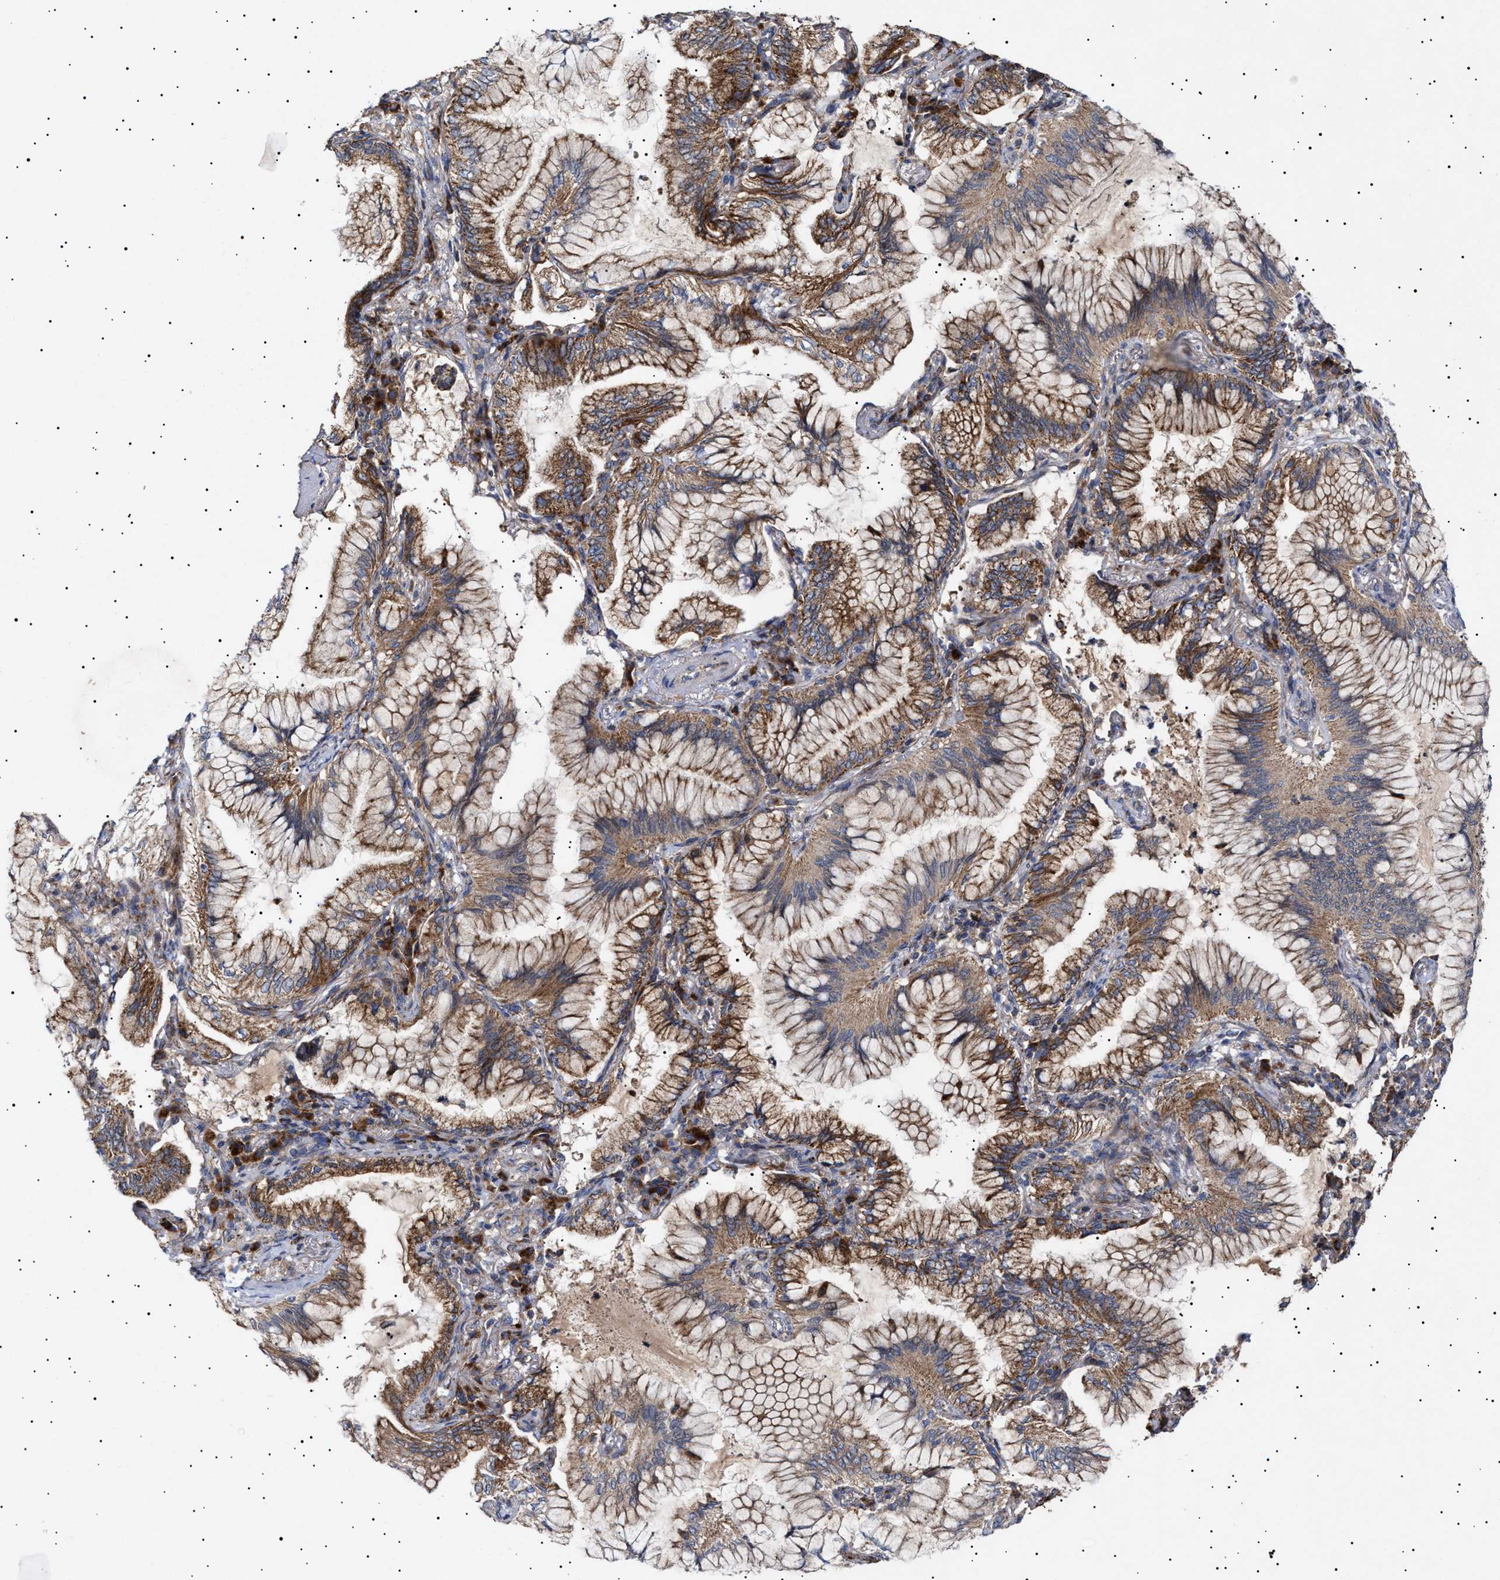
{"staining": {"intensity": "strong", "quantity": ">75%", "location": "cytoplasmic/membranous"}, "tissue": "lung cancer", "cell_type": "Tumor cells", "image_type": "cancer", "snomed": [{"axis": "morphology", "description": "Adenocarcinoma, NOS"}, {"axis": "topography", "description": "Lung"}], "caption": "Human lung cancer (adenocarcinoma) stained with a protein marker displays strong staining in tumor cells.", "gene": "MRPL10", "patient": {"sex": "female", "age": 70}}